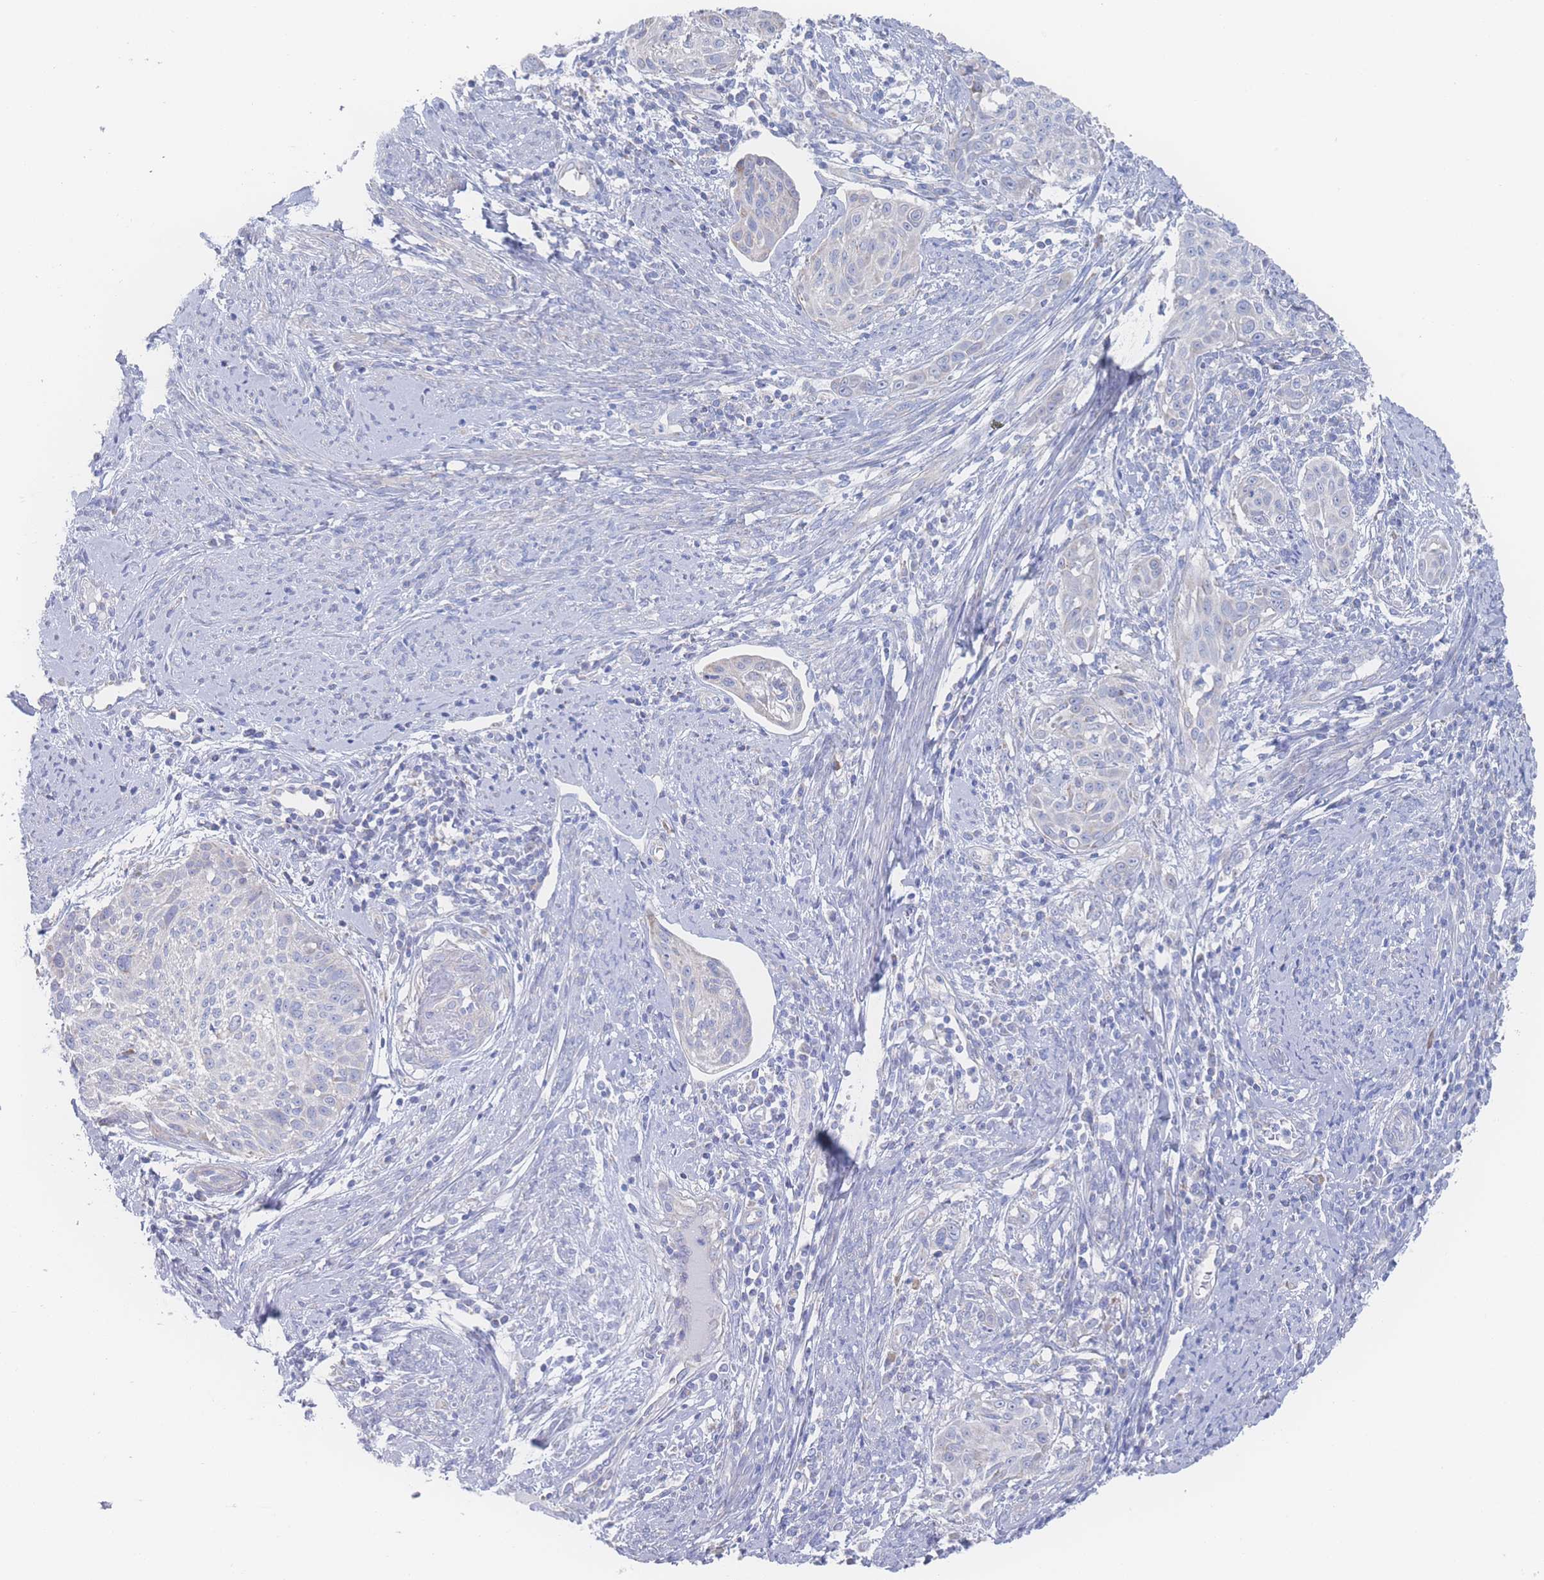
{"staining": {"intensity": "moderate", "quantity": "25%-75%", "location": "cytoplasmic/membranous"}, "tissue": "cervical cancer", "cell_type": "Tumor cells", "image_type": "cancer", "snomed": [{"axis": "morphology", "description": "Squamous cell carcinoma, NOS"}, {"axis": "topography", "description": "Cervix"}], "caption": "Immunohistochemistry (IHC) image of neoplastic tissue: human cervical cancer stained using immunohistochemistry exhibits medium levels of moderate protein expression localized specifically in the cytoplasmic/membranous of tumor cells, appearing as a cytoplasmic/membranous brown color.", "gene": "SNPH", "patient": {"sex": "female", "age": 70}}